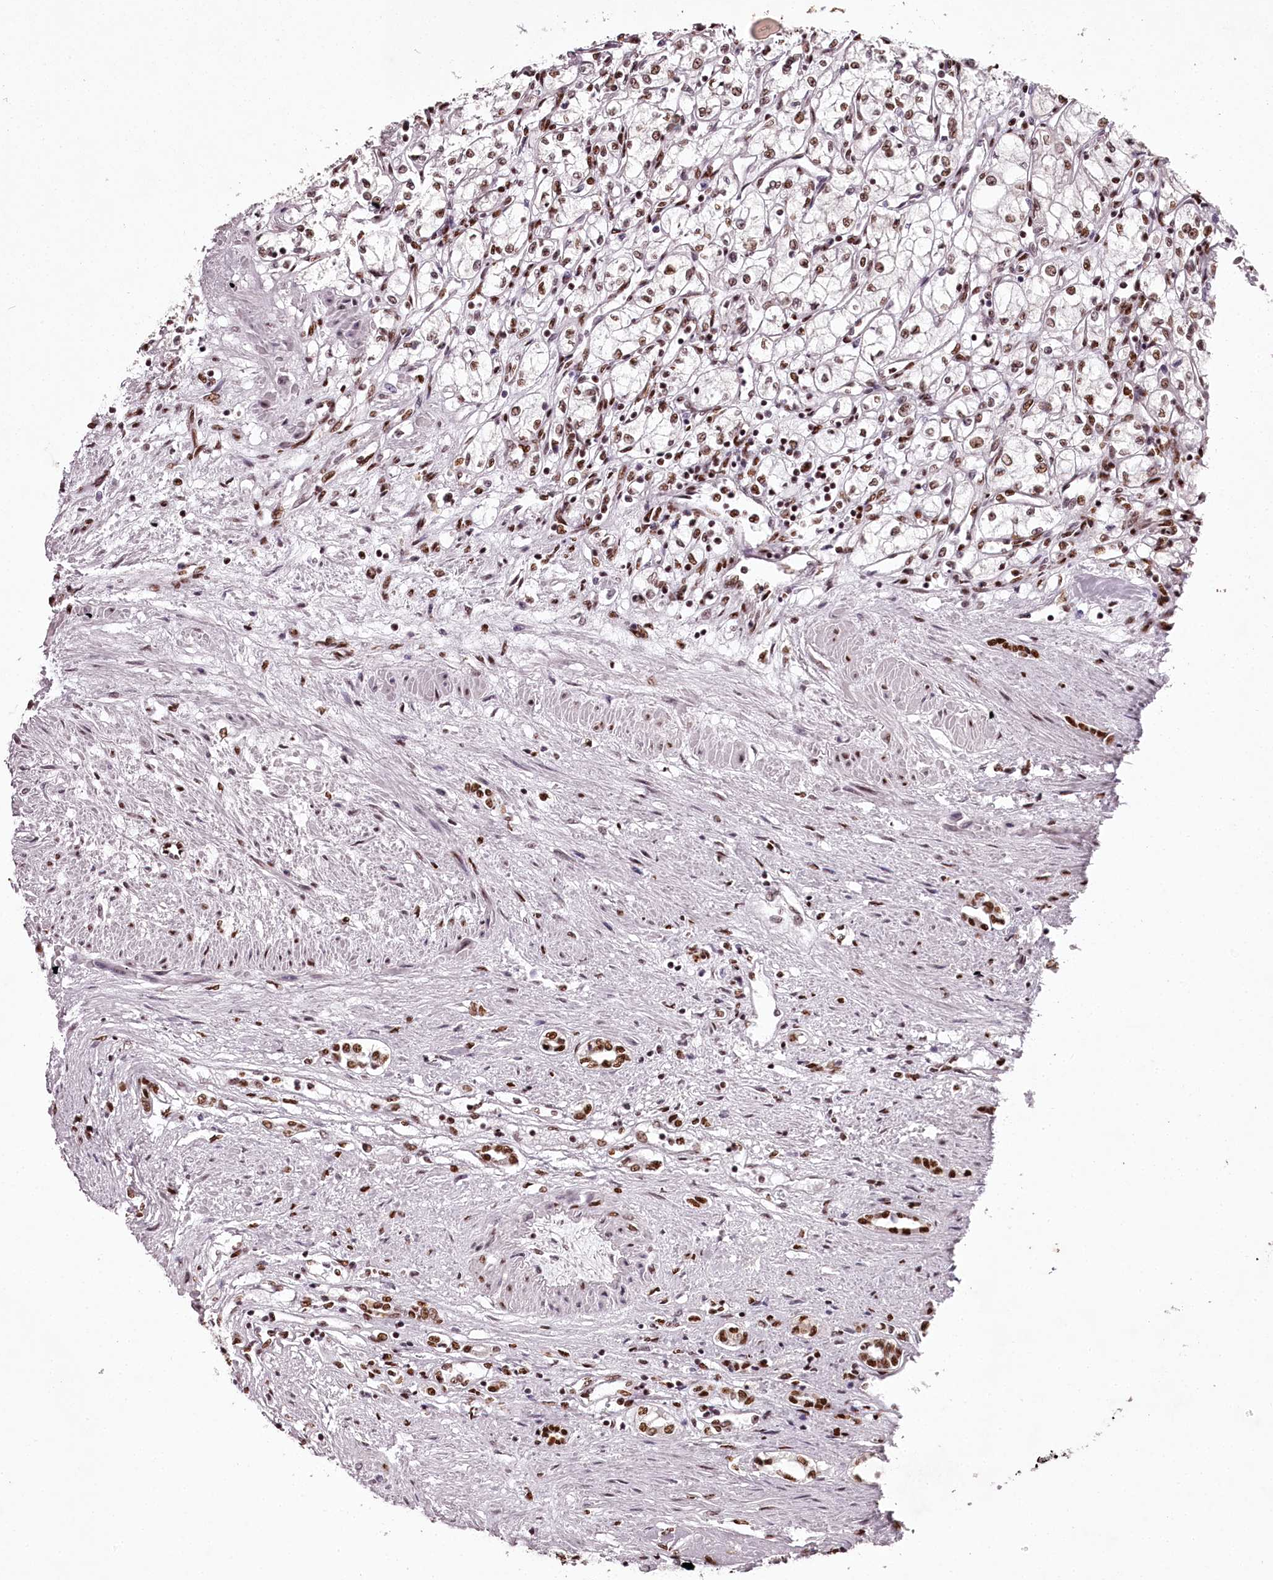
{"staining": {"intensity": "moderate", "quantity": ">75%", "location": "nuclear"}, "tissue": "renal cancer", "cell_type": "Tumor cells", "image_type": "cancer", "snomed": [{"axis": "morphology", "description": "Adenocarcinoma, NOS"}, {"axis": "topography", "description": "Kidney"}], "caption": "Human renal adenocarcinoma stained for a protein (brown) shows moderate nuclear positive expression in about >75% of tumor cells.", "gene": "PSPC1", "patient": {"sex": "male", "age": 59}}